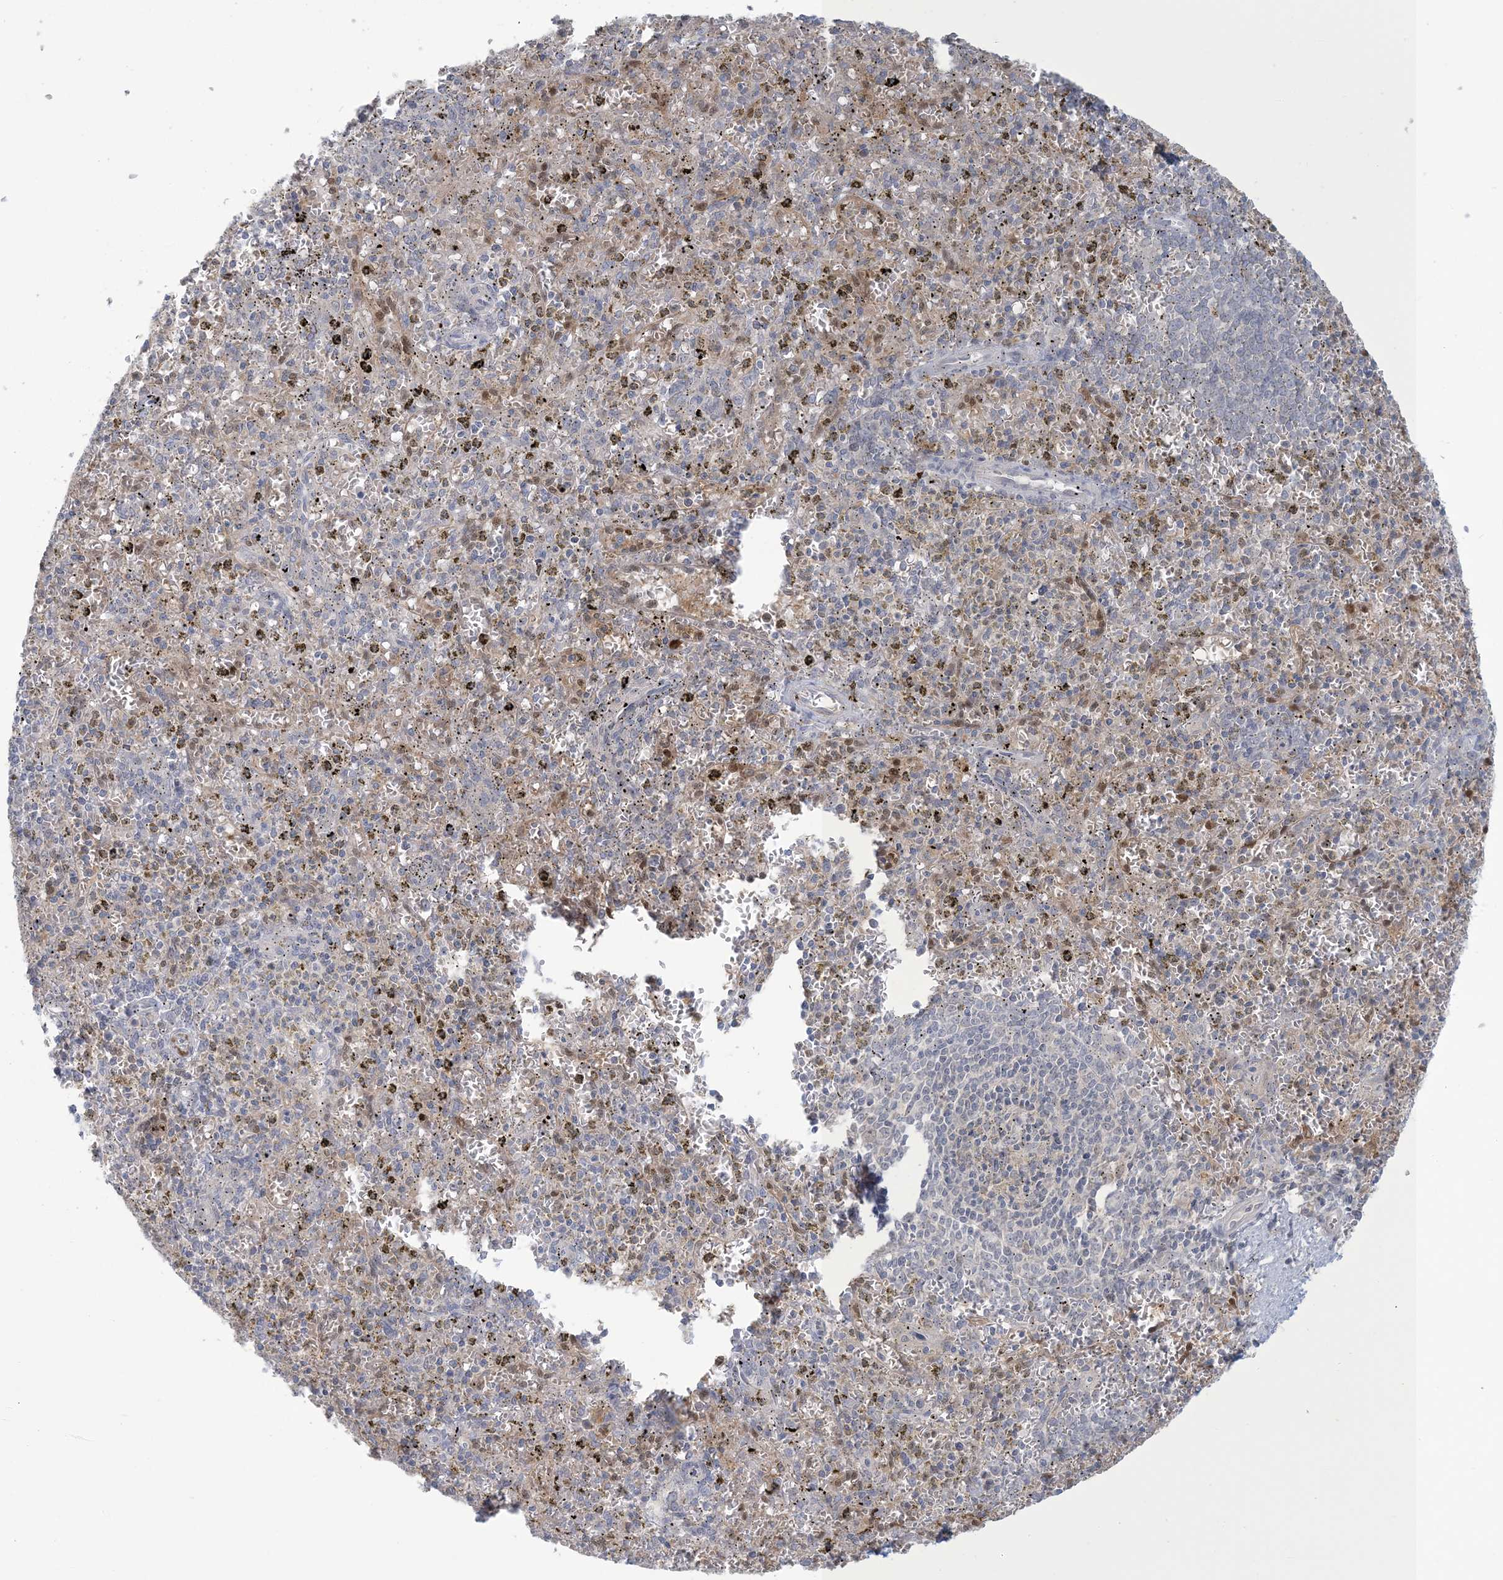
{"staining": {"intensity": "weak", "quantity": "<25%", "location": "cytoplasmic/membranous"}, "tissue": "spleen", "cell_type": "Cells in red pulp", "image_type": "normal", "snomed": [{"axis": "morphology", "description": "Normal tissue, NOS"}, {"axis": "topography", "description": "Spleen"}], "caption": "Immunohistochemistry (IHC) of benign spleen shows no staining in cells in red pulp. (DAB (3,3'-diaminobenzidine) immunohistochemistry visualized using brightfield microscopy, high magnification).", "gene": "NRBP2", "patient": {"sex": "male", "age": 72}}